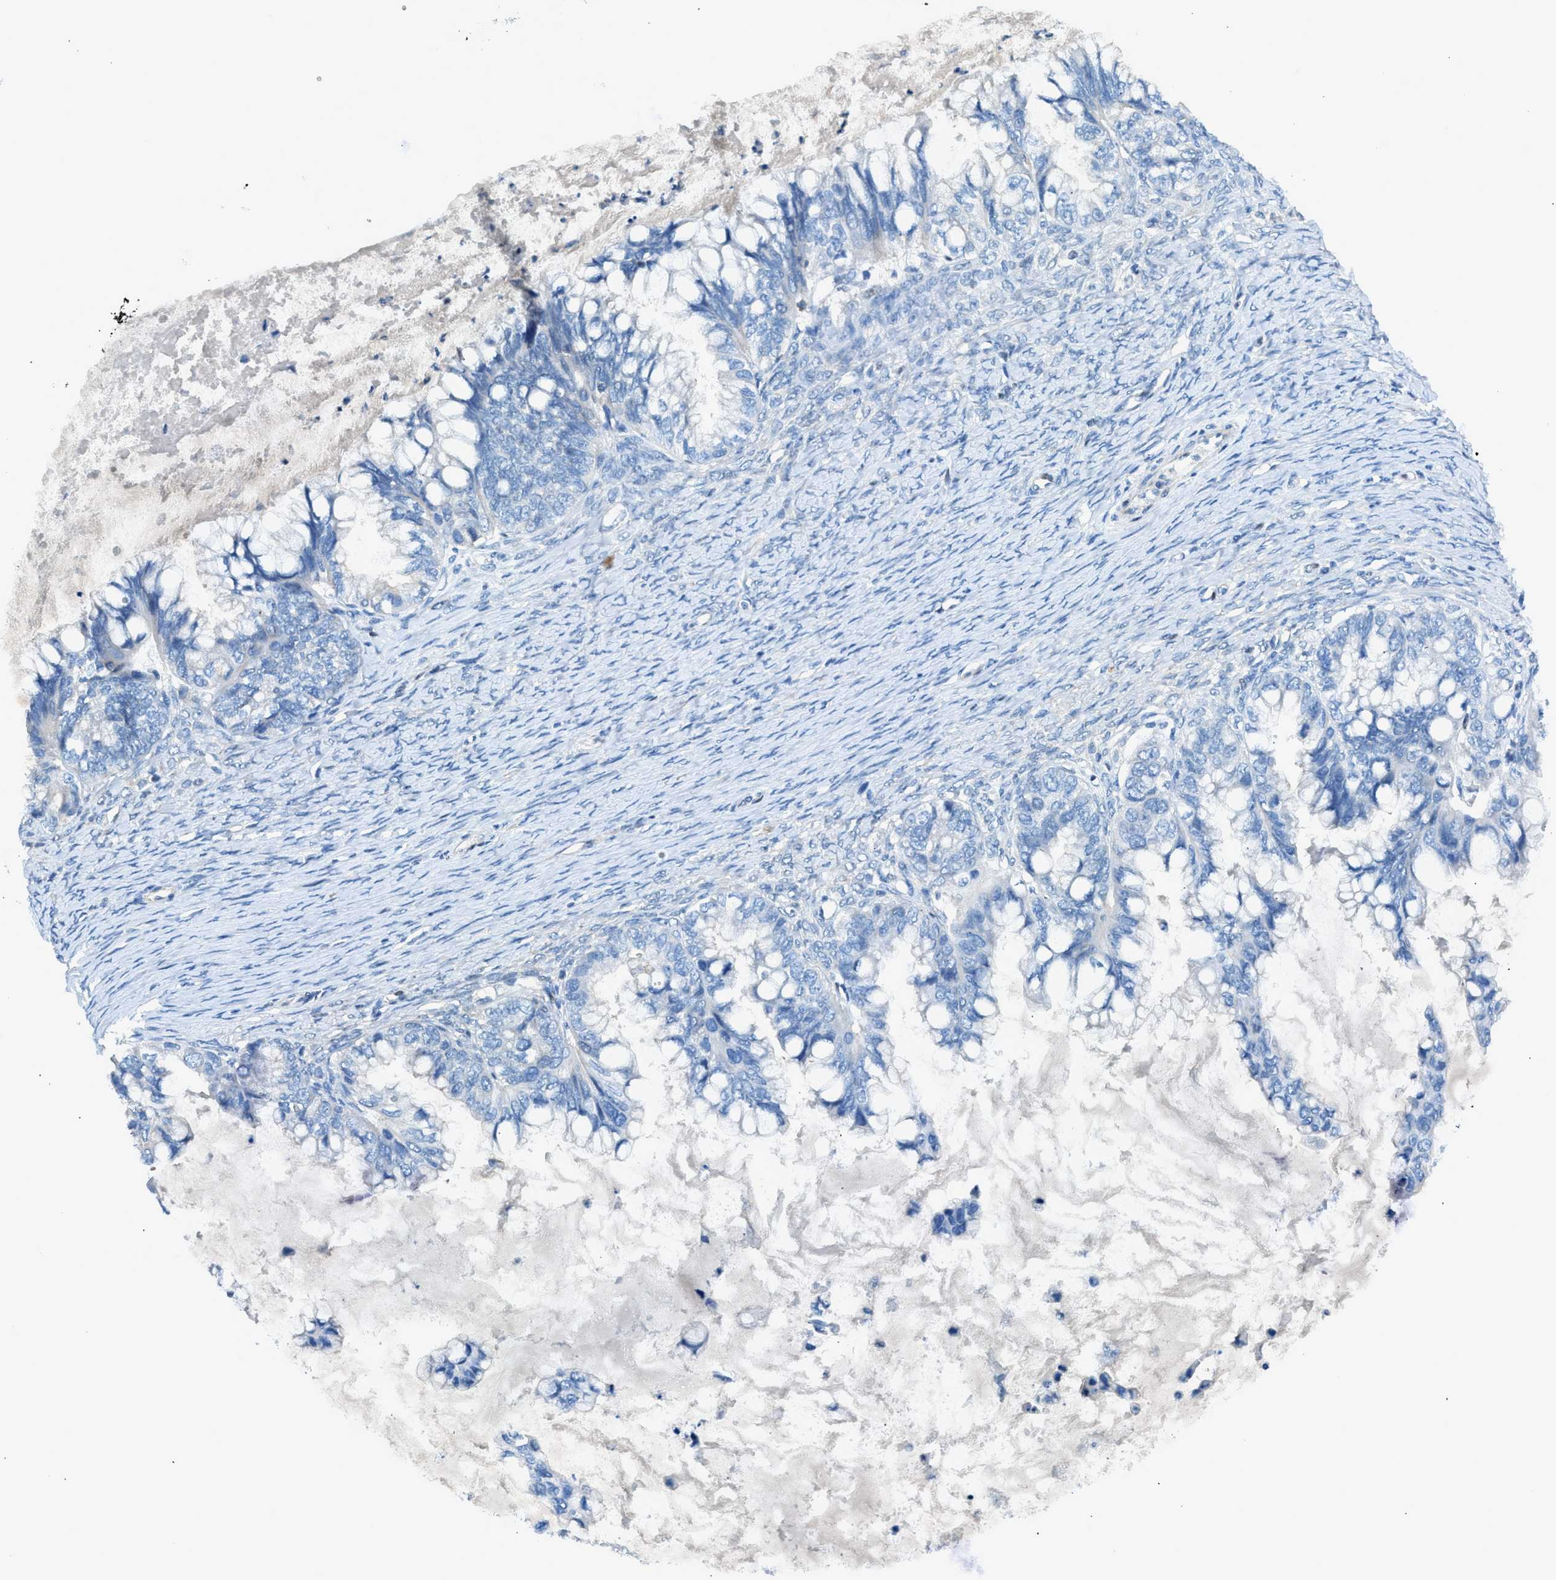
{"staining": {"intensity": "negative", "quantity": "none", "location": "none"}, "tissue": "ovarian cancer", "cell_type": "Tumor cells", "image_type": "cancer", "snomed": [{"axis": "morphology", "description": "Cystadenocarcinoma, mucinous, NOS"}, {"axis": "topography", "description": "Ovary"}], "caption": "This is an immunohistochemistry histopathology image of mucinous cystadenocarcinoma (ovarian). There is no positivity in tumor cells.", "gene": "LMLN", "patient": {"sex": "female", "age": 80}}